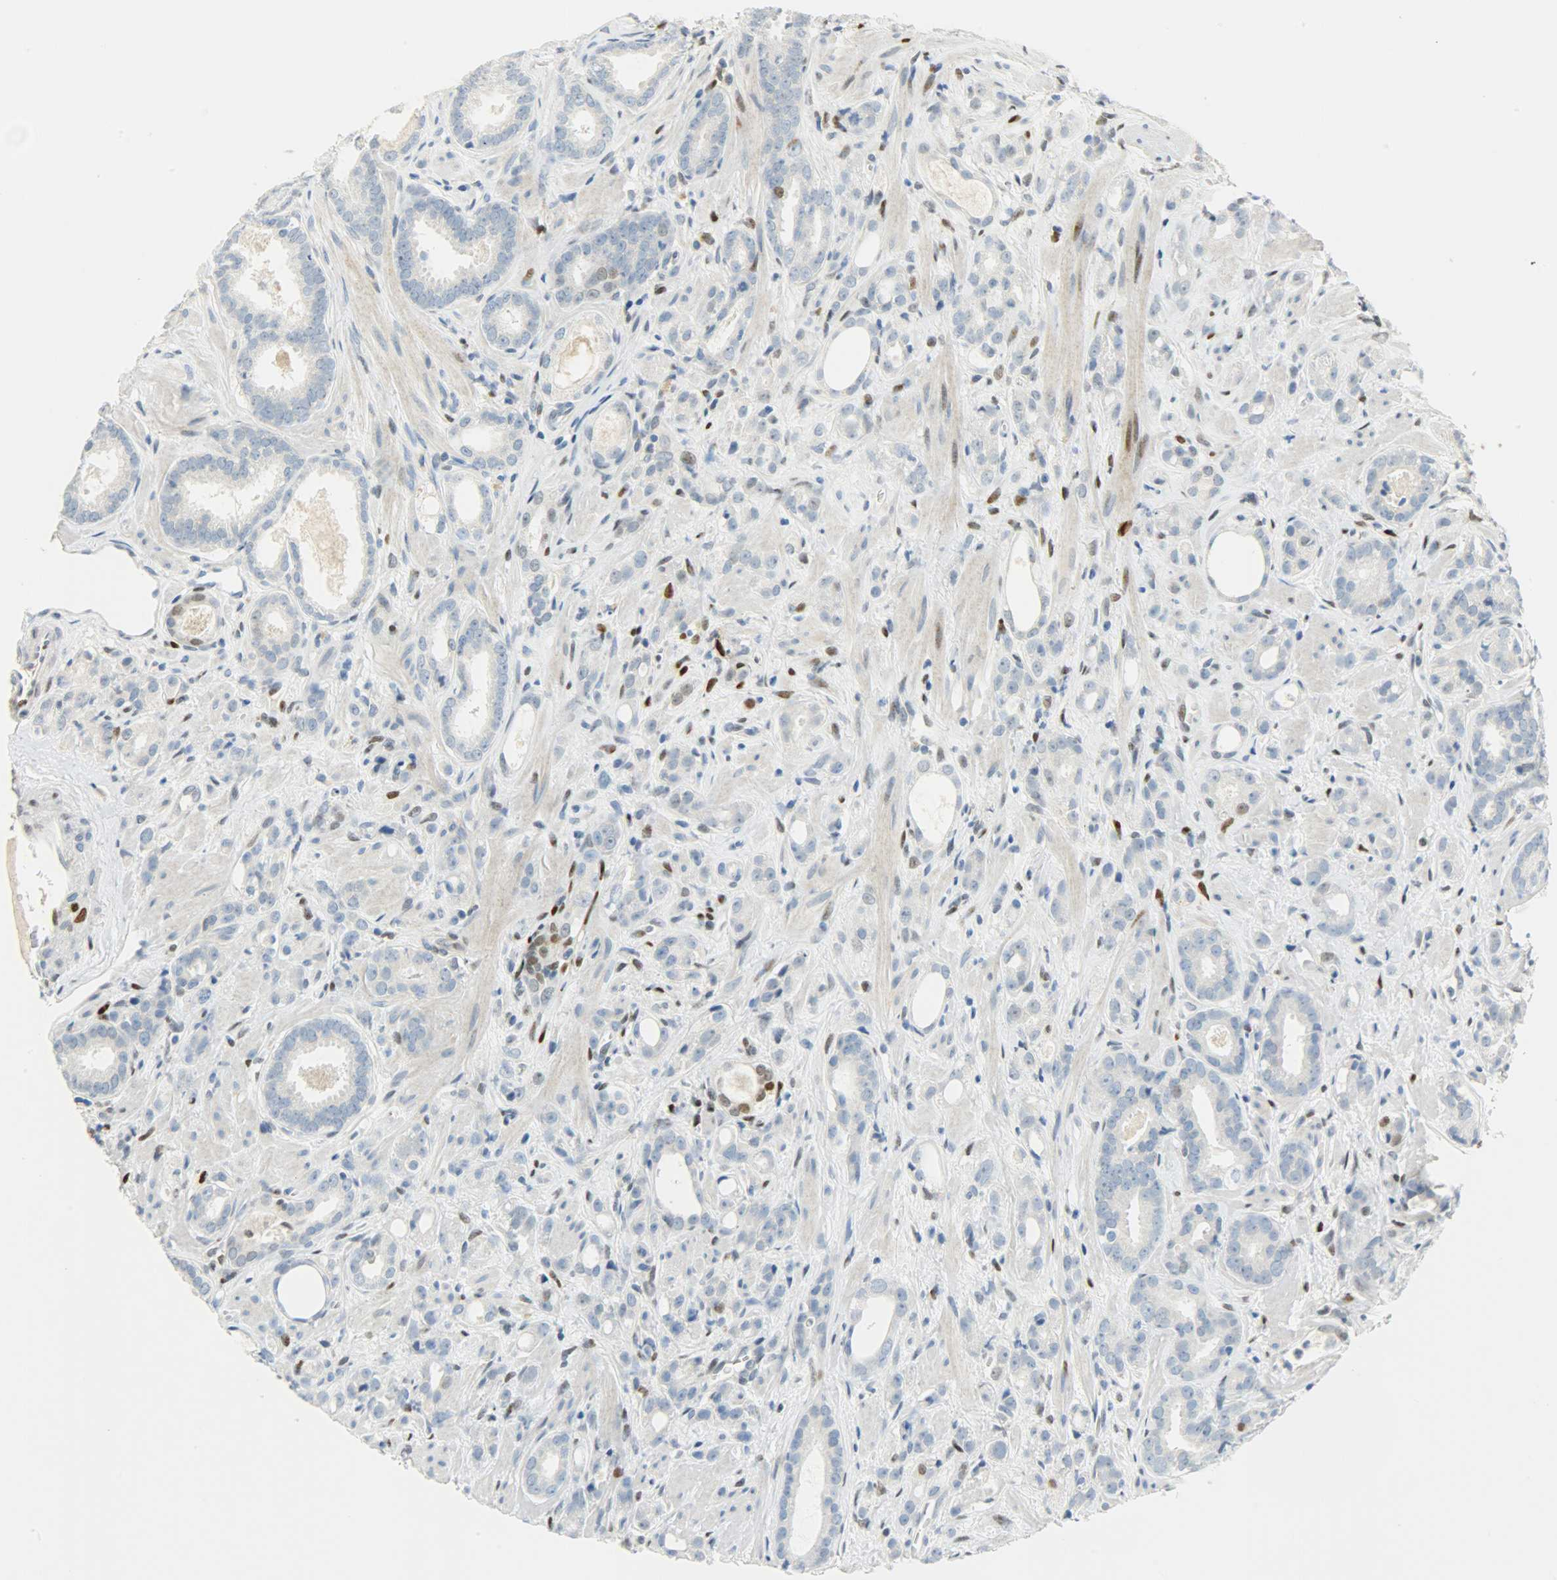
{"staining": {"intensity": "weak", "quantity": "<25%", "location": "nuclear"}, "tissue": "prostate cancer", "cell_type": "Tumor cells", "image_type": "cancer", "snomed": [{"axis": "morphology", "description": "Adenocarcinoma, Low grade"}, {"axis": "topography", "description": "Prostate"}], "caption": "Tumor cells show no significant staining in low-grade adenocarcinoma (prostate).", "gene": "JUNB", "patient": {"sex": "male", "age": 57}}